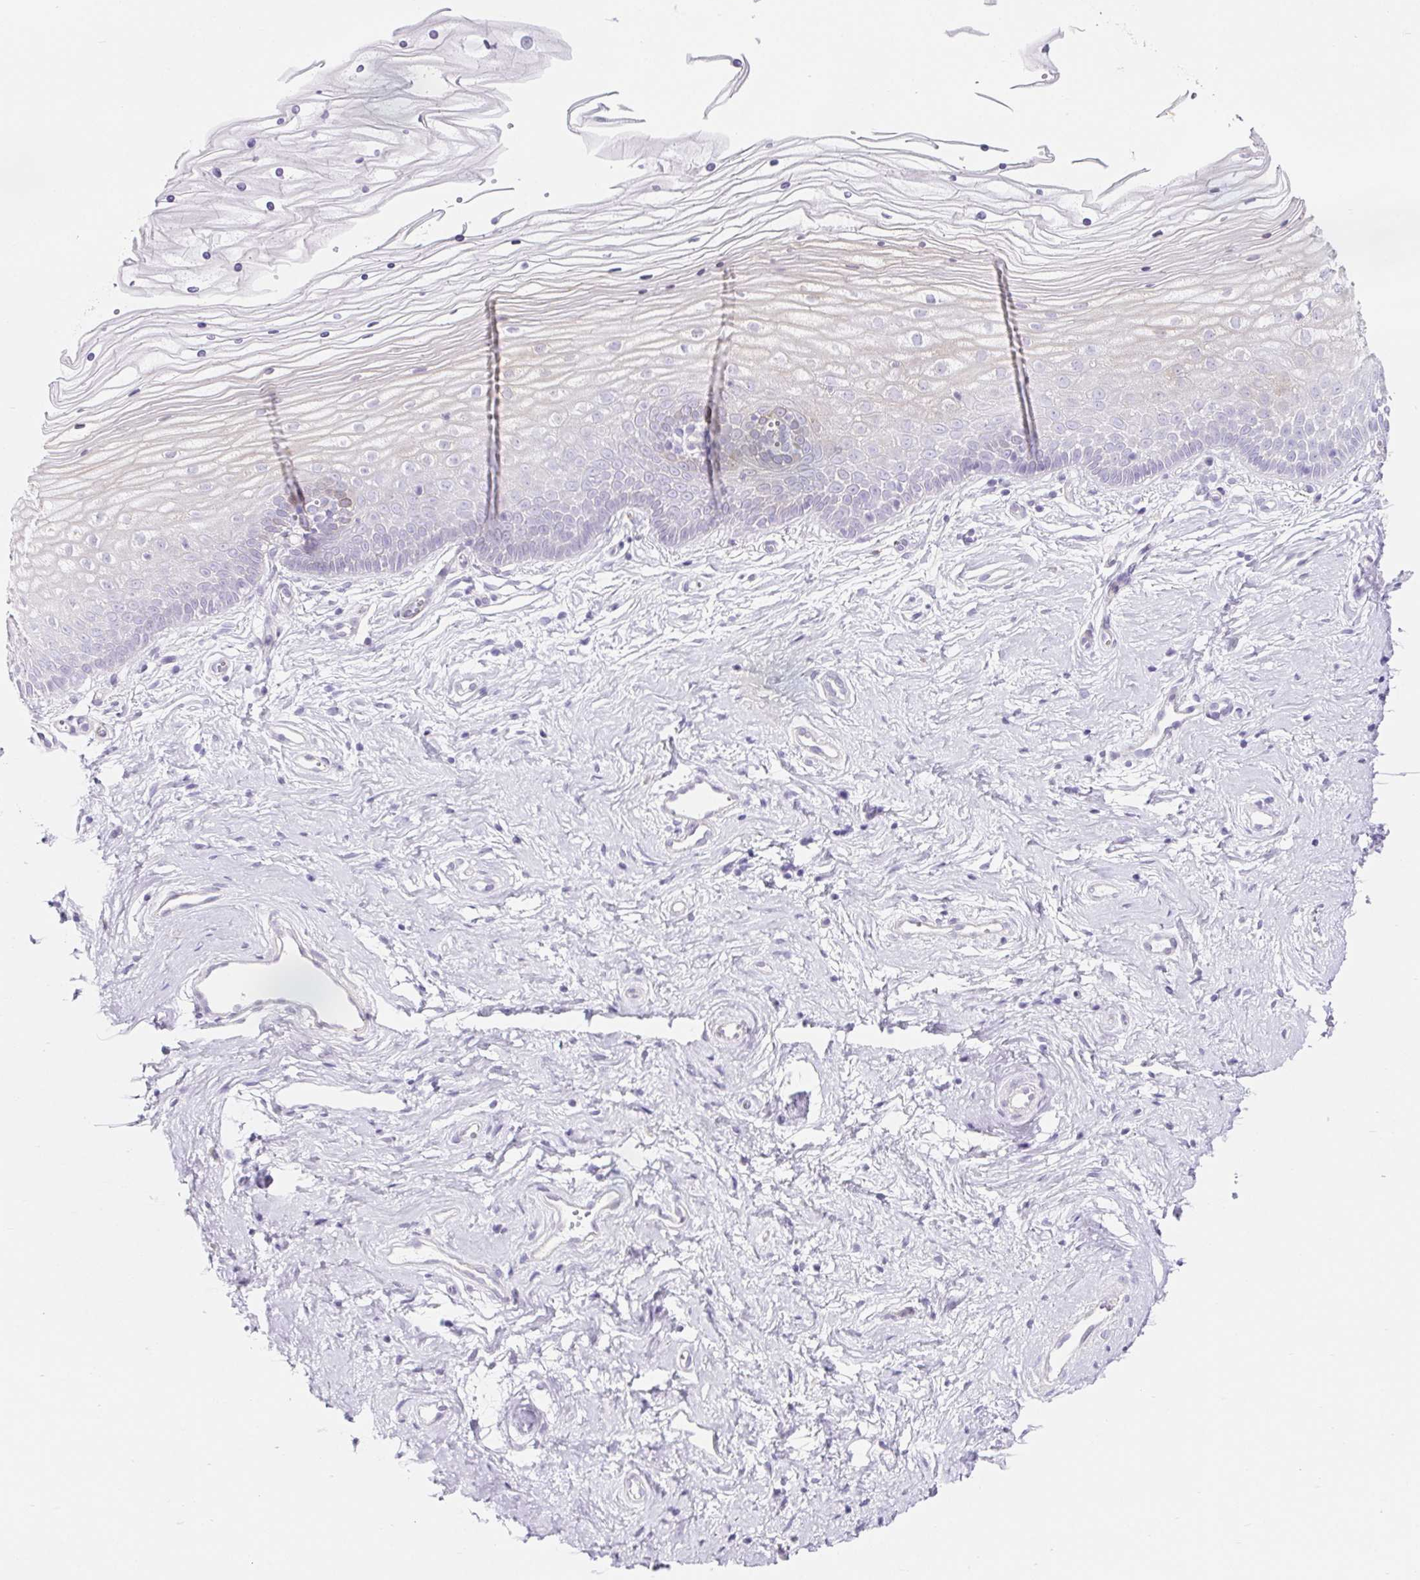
{"staining": {"intensity": "negative", "quantity": "none", "location": "none"}, "tissue": "vagina", "cell_type": "Squamous epithelial cells", "image_type": "normal", "snomed": [{"axis": "morphology", "description": "Normal tissue, NOS"}, {"axis": "topography", "description": "Vagina"}], "caption": "The immunohistochemistry histopathology image has no significant positivity in squamous epithelial cells of vagina.", "gene": "BCAS1", "patient": {"sex": "female", "age": 38}}